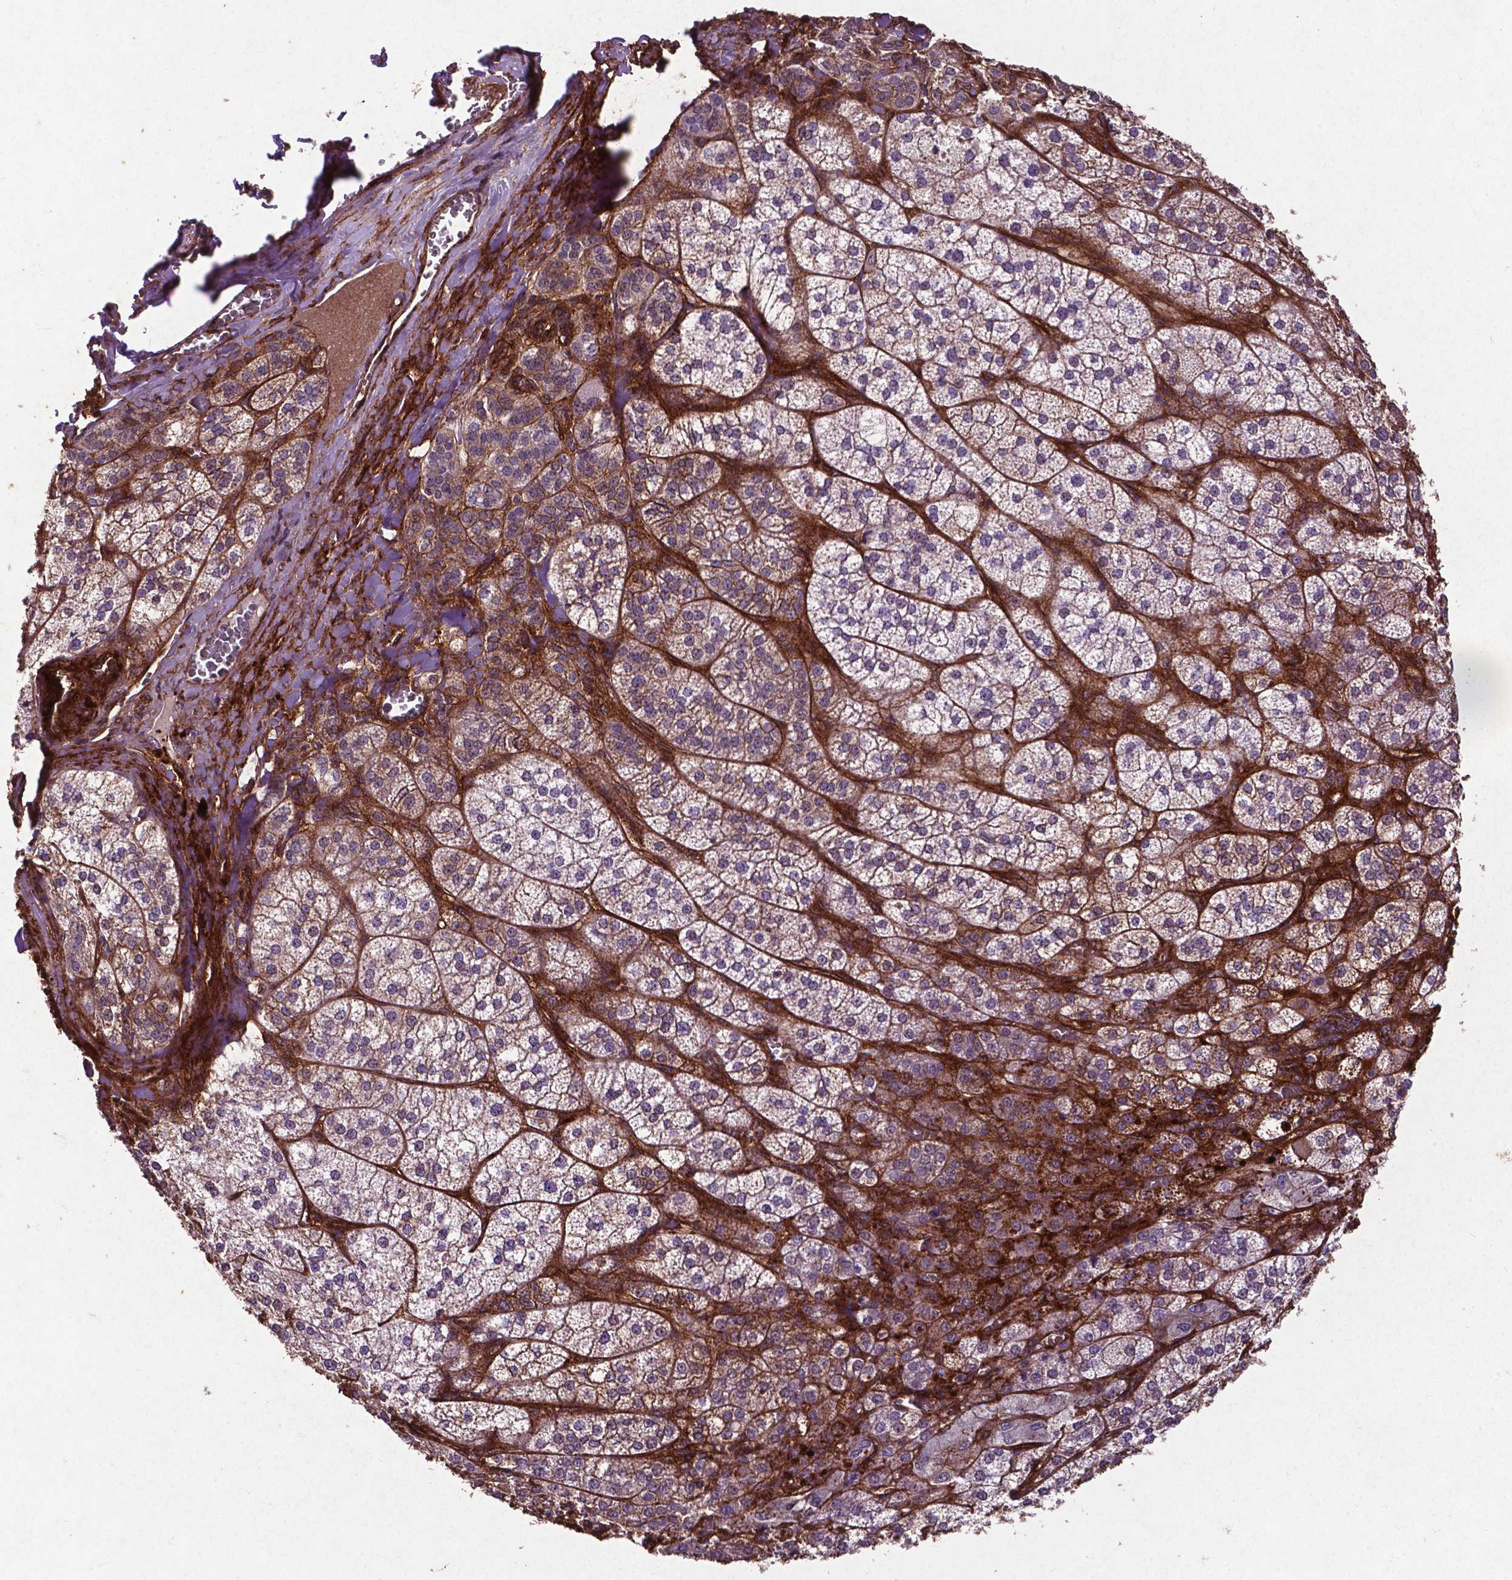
{"staining": {"intensity": "weak", "quantity": "25%-75%", "location": "cytoplasmic/membranous"}, "tissue": "adrenal gland", "cell_type": "Glandular cells", "image_type": "normal", "snomed": [{"axis": "morphology", "description": "Normal tissue, NOS"}, {"axis": "topography", "description": "Adrenal gland"}], "caption": "The photomicrograph exhibits staining of normal adrenal gland, revealing weak cytoplasmic/membranous protein positivity (brown color) within glandular cells.", "gene": "RRAS", "patient": {"sex": "female", "age": 60}}